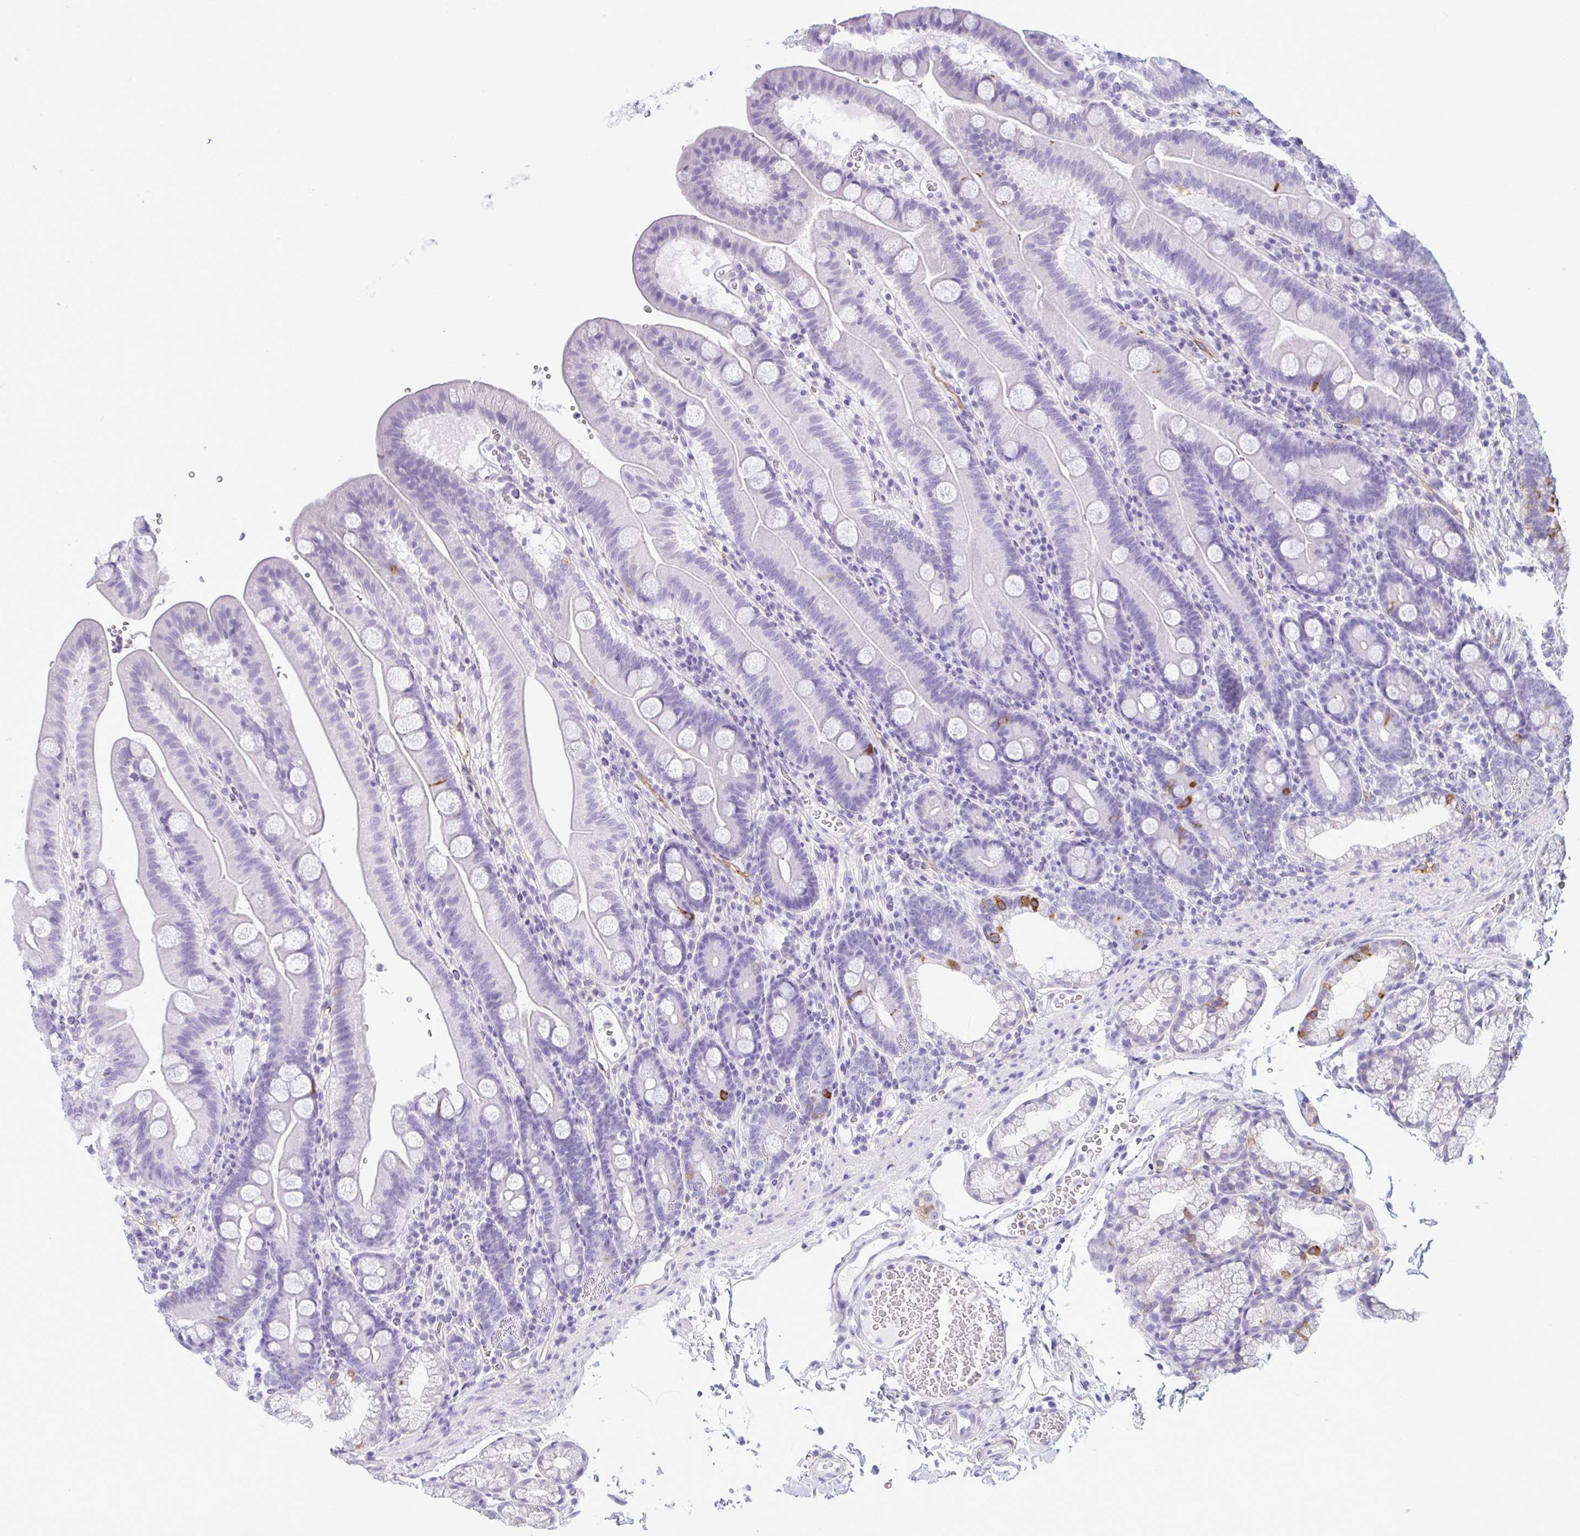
{"staining": {"intensity": "negative", "quantity": "none", "location": "none"}, "tissue": "duodenum", "cell_type": "Glandular cells", "image_type": "normal", "snomed": [{"axis": "morphology", "description": "Normal tissue, NOS"}, {"axis": "topography", "description": "Duodenum"}], "caption": "High power microscopy micrograph of an immunohistochemistry (IHC) micrograph of benign duodenum, revealing no significant expression in glandular cells. The staining was performed using DAB to visualize the protein expression in brown, while the nuclei were stained in blue with hematoxylin (Magnification: 20x).", "gene": "MYH10", "patient": {"sex": "male", "age": 59}}